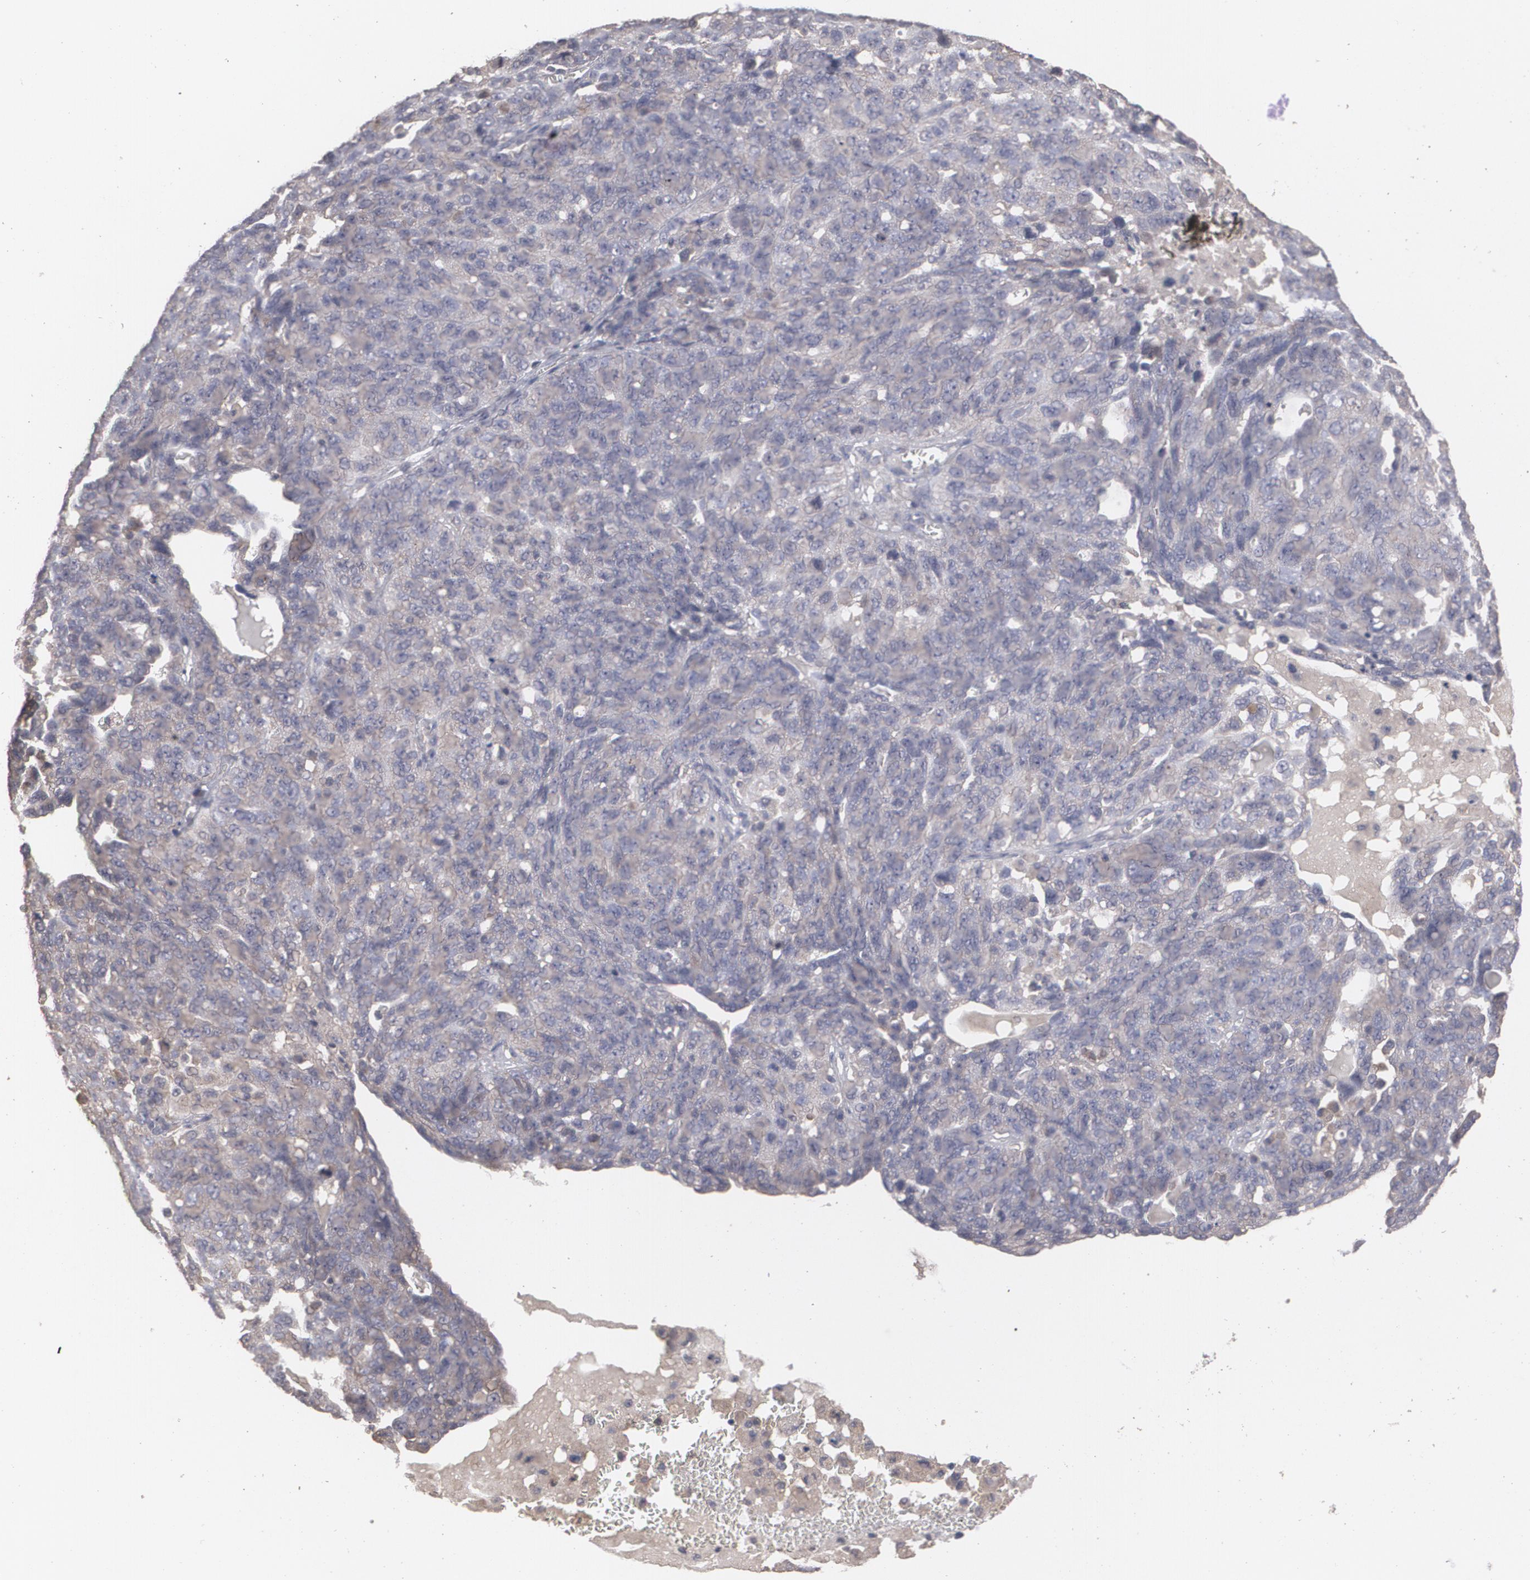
{"staining": {"intensity": "weak", "quantity": ">75%", "location": "cytoplasmic/membranous"}, "tissue": "ovarian cancer", "cell_type": "Tumor cells", "image_type": "cancer", "snomed": [{"axis": "morphology", "description": "Cystadenocarcinoma, serous, NOS"}, {"axis": "topography", "description": "Ovary"}], "caption": "Immunohistochemistry (IHC) (DAB (3,3'-diaminobenzidine)) staining of human ovarian cancer (serous cystadenocarcinoma) displays weak cytoplasmic/membranous protein expression in approximately >75% of tumor cells. The protein of interest is stained brown, and the nuclei are stained in blue (DAB IHC with brightfield microscopy, high magnification).", "gene": "ARF6", "patient": {"sex": "female", "age": 71}}